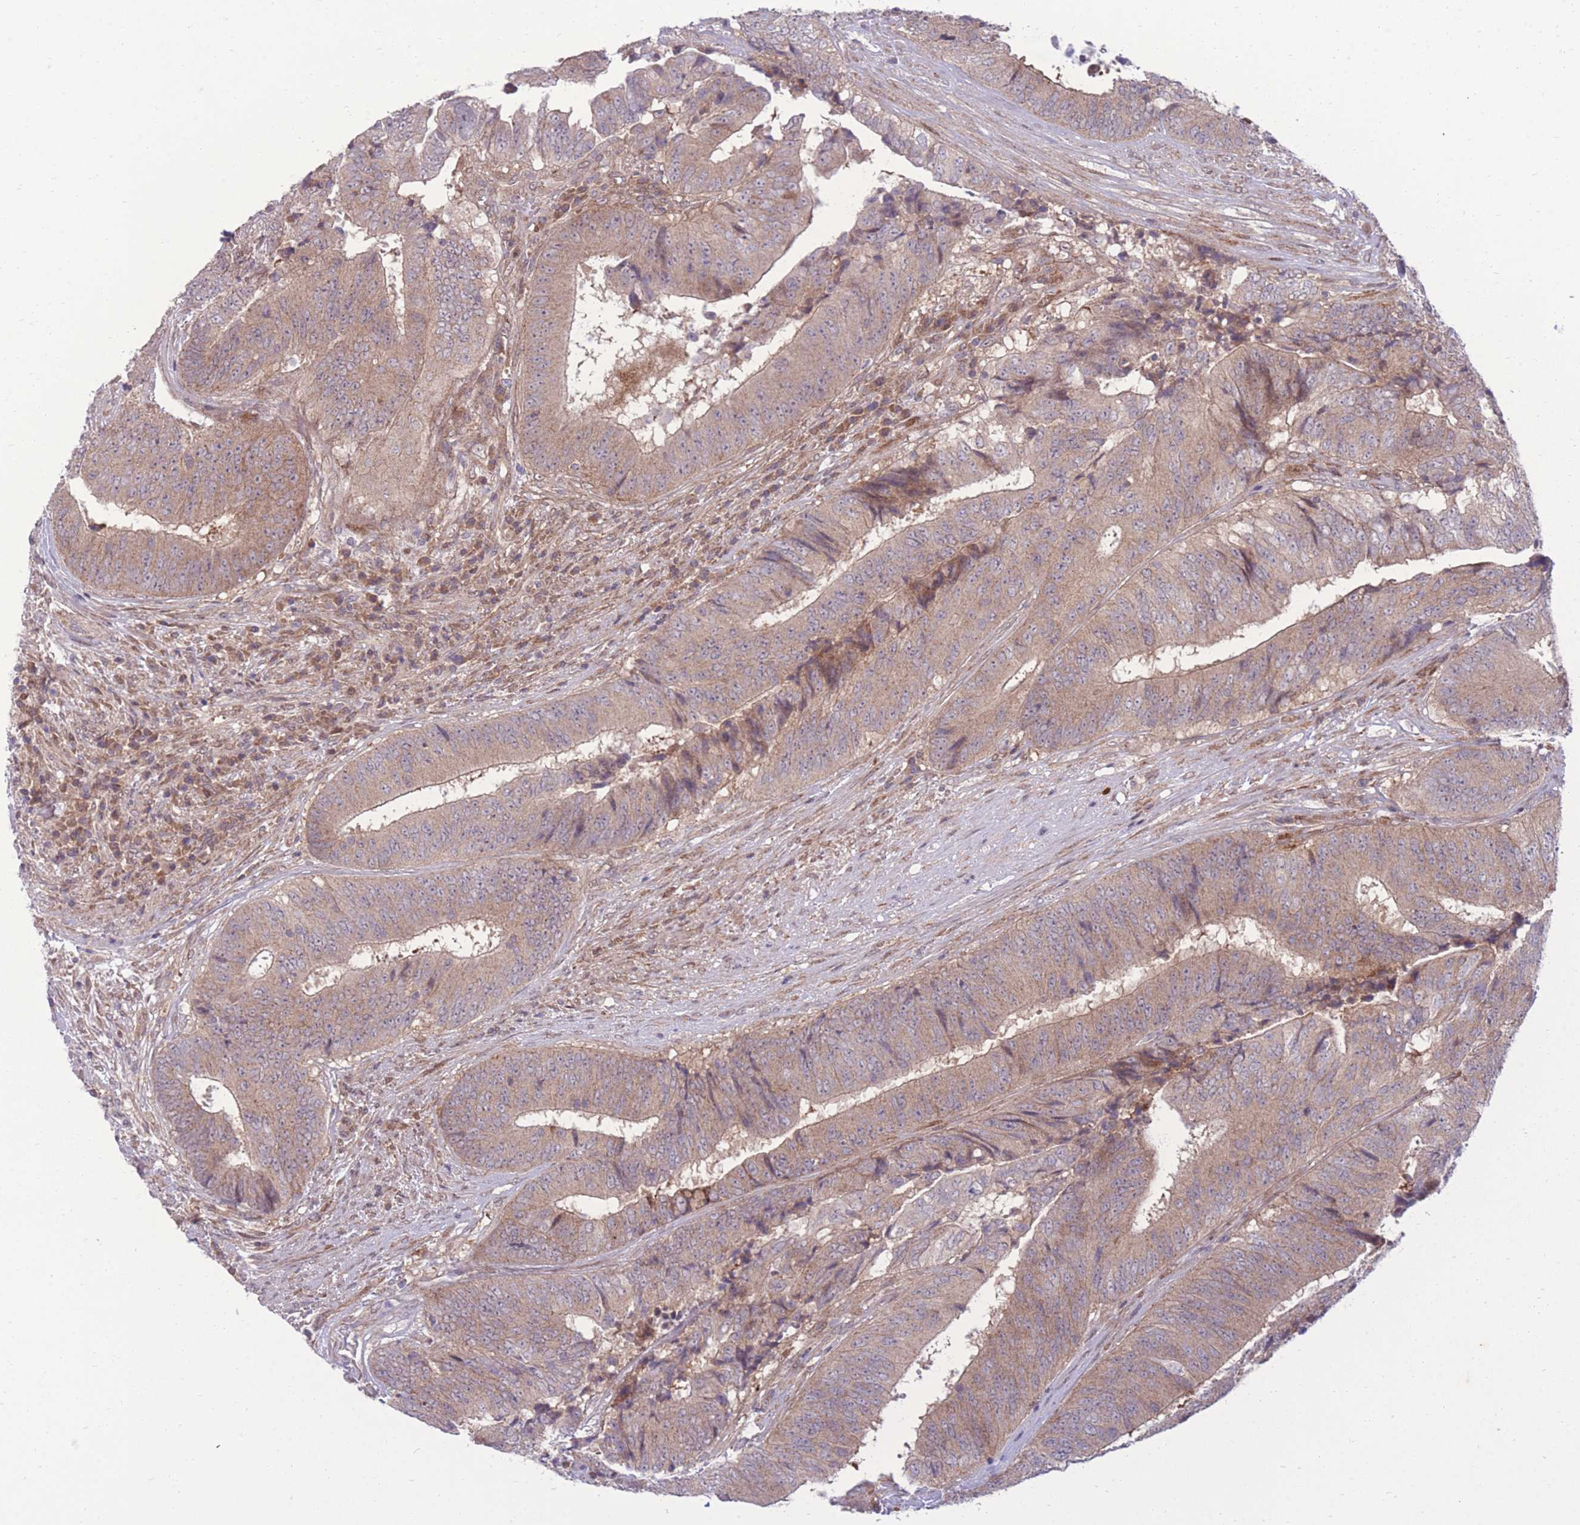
{"staining": {"intensity": "moderate", "quantity": ">75%", "location": "cytoplasmic/membranous"}, "tissue": "colorectal cancer", "cell_type": "Tumor cells", "image_type": "cancer", "snomed": [{"axis": "morphology", "description": "Adenocarcinoma, NOS"}, {"axis": "topography", "description": "Rectum"}], "caption": "Human colorectal cancer (adenocarcinoma) stained with a brown dye reveals moderate cytoplasmic/membranous positive expression in about >75% of tumor cells.", "gene": "RIC8A", "patient": {"sex": "male", "age": 72}}